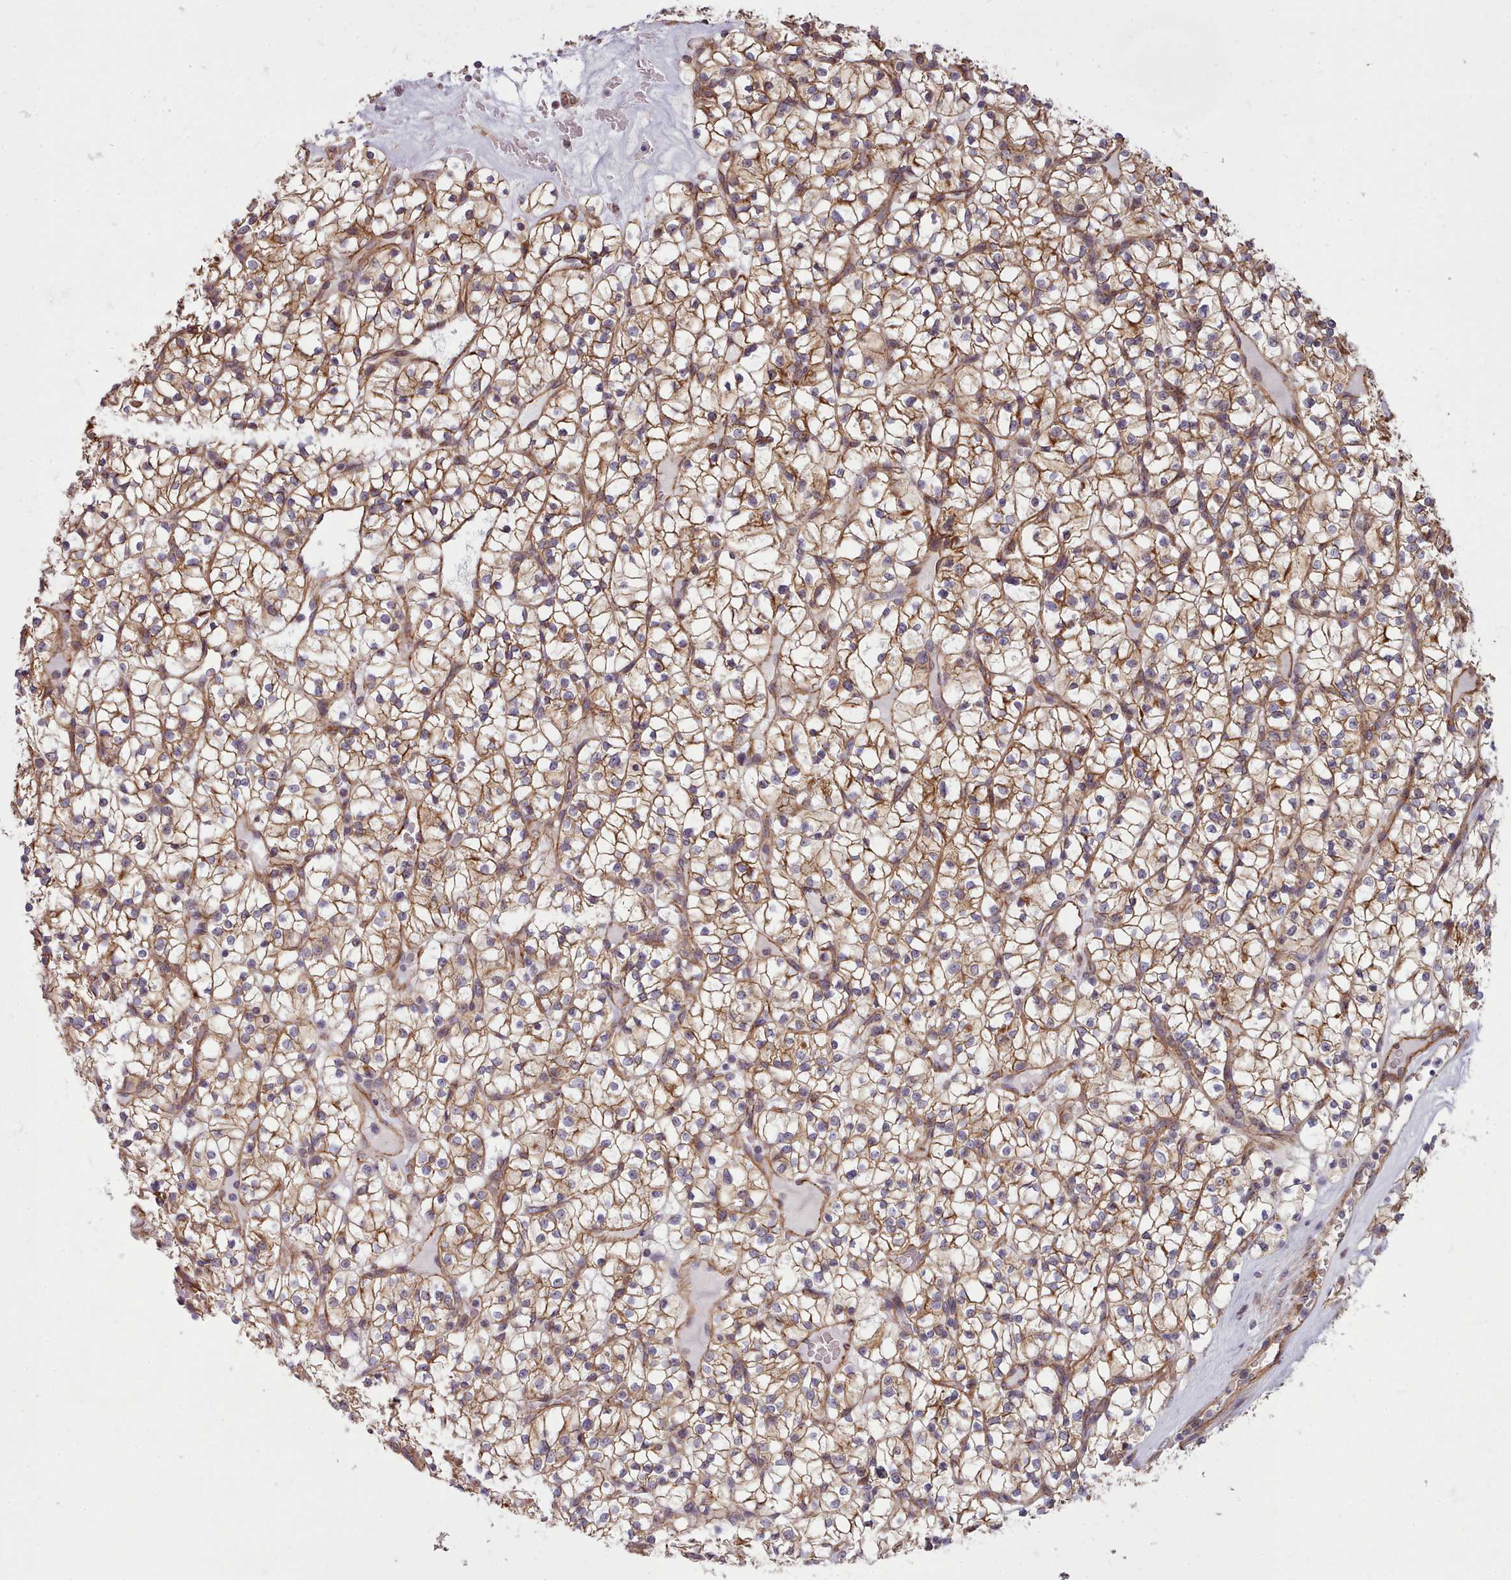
{"staining": {"intensity": "moderate", "quantity": ">75%", "location": "cytoplasmic/membranous"}, "tissue": "renal cancer", "cell_type": "Tumor cells", "image_type": "cancer", "snomed": [{"axis": "morphology", "description": "Adenocarcinoma, NOS"}, {"axis": "topography", "description": "Kidney"}], "caption": "Immunohistochemical staining of renal cancer reveals medium levels of moderate cytoplasmic/membranous positivity in approximately >75% of tumor cells.", "gene": "MRPL46", "patient": {"sex": "female", "age": 64}}